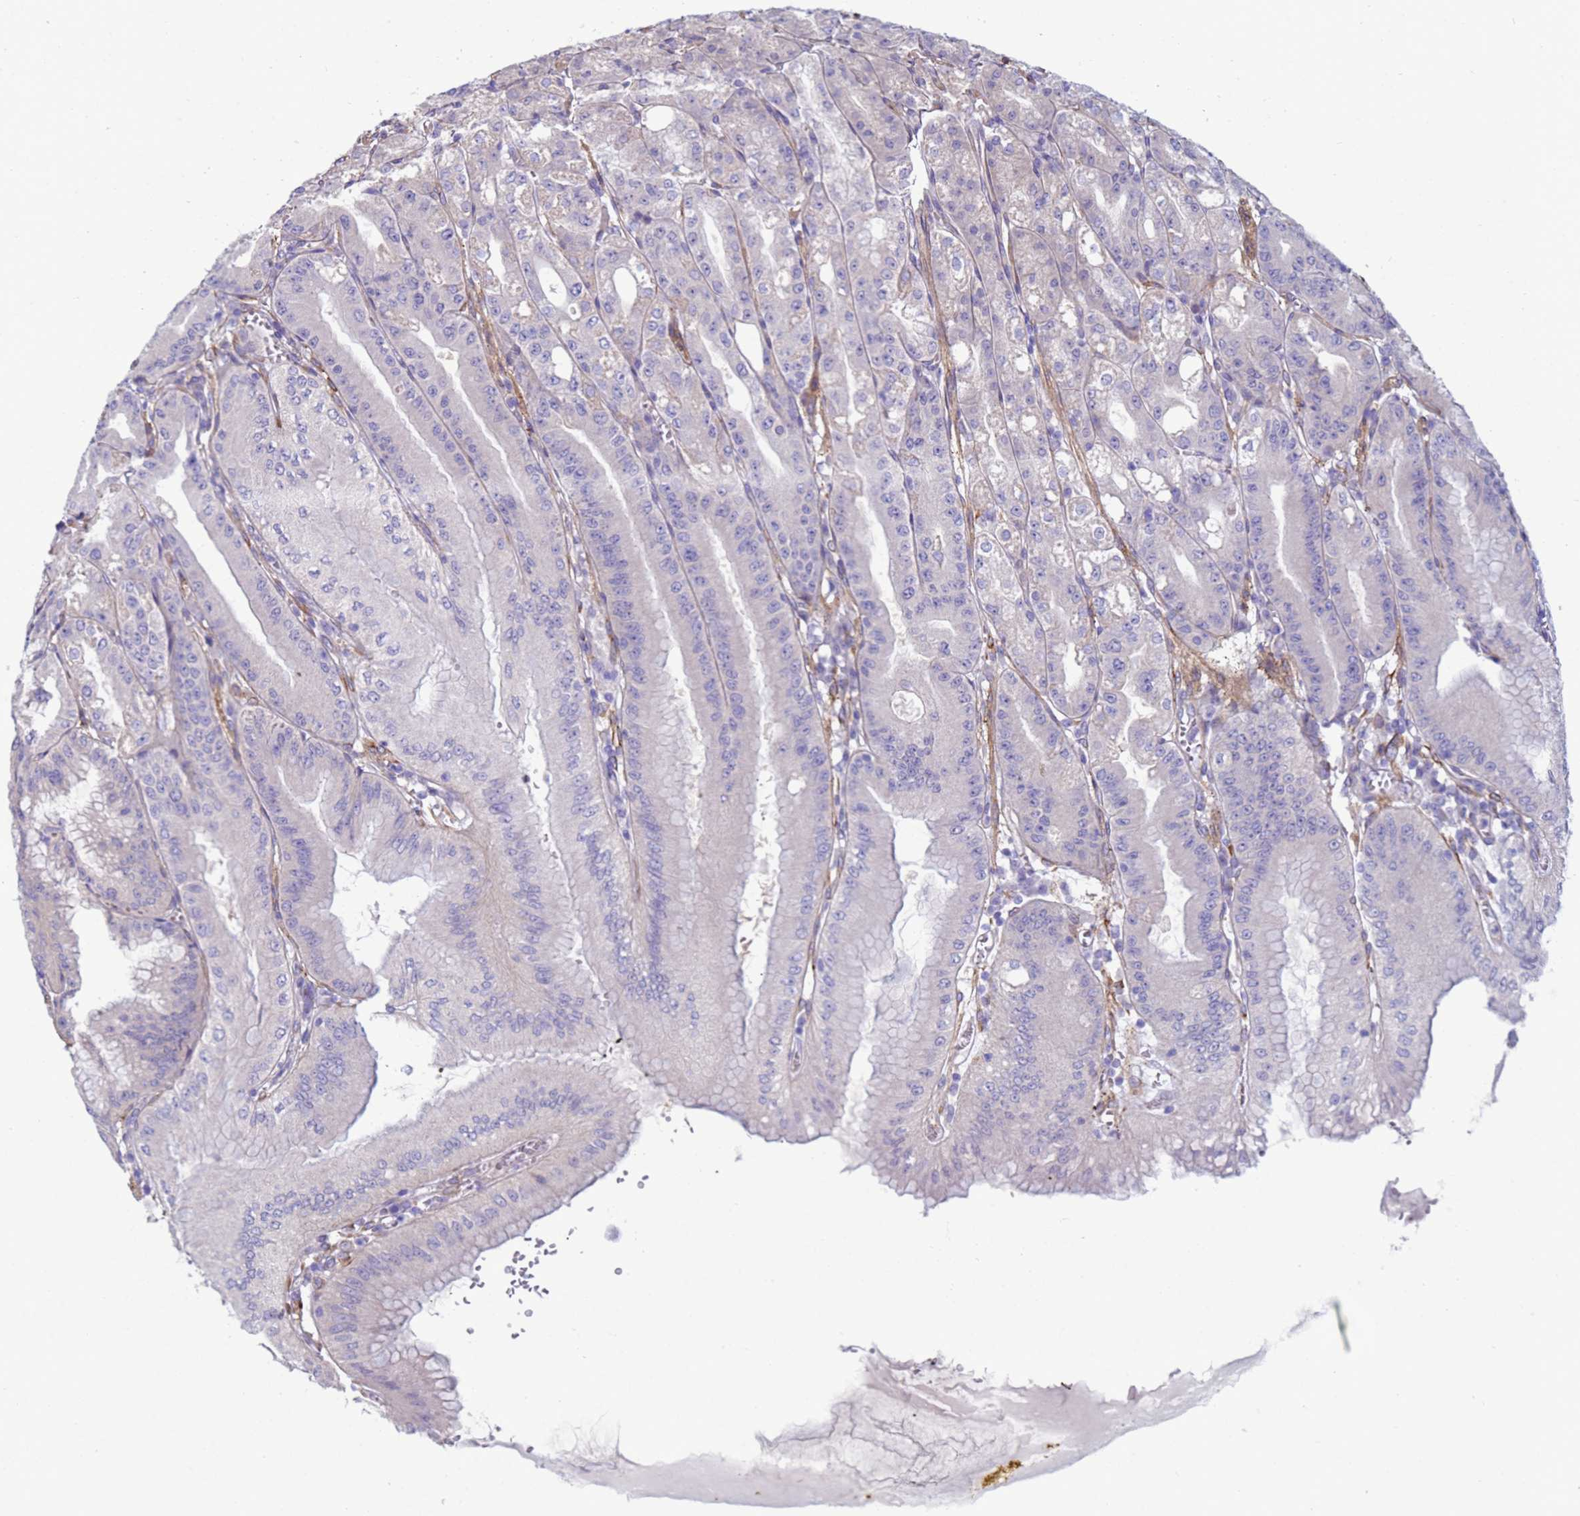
{"staining": {"intensity": "weak", "quantity": "<25%", "location": "cytoplasmic/membranous"}, "tissue": "stomach", "cell_type": "Glandular cells", "image_type": "normal", "snomed": [{"axis": "morphology", "description": "Normal tissue, NOS"}, {"axis": "topography", "description": "Stomach, upper"}, {"axis": "topography", "description": "Stomach, lower"}], "caption": "The photomicrograph shows no significant expression in glandular cells of stomach.", "gene": "TRPC6", "patient": {"sex": "male", "age": 71}}